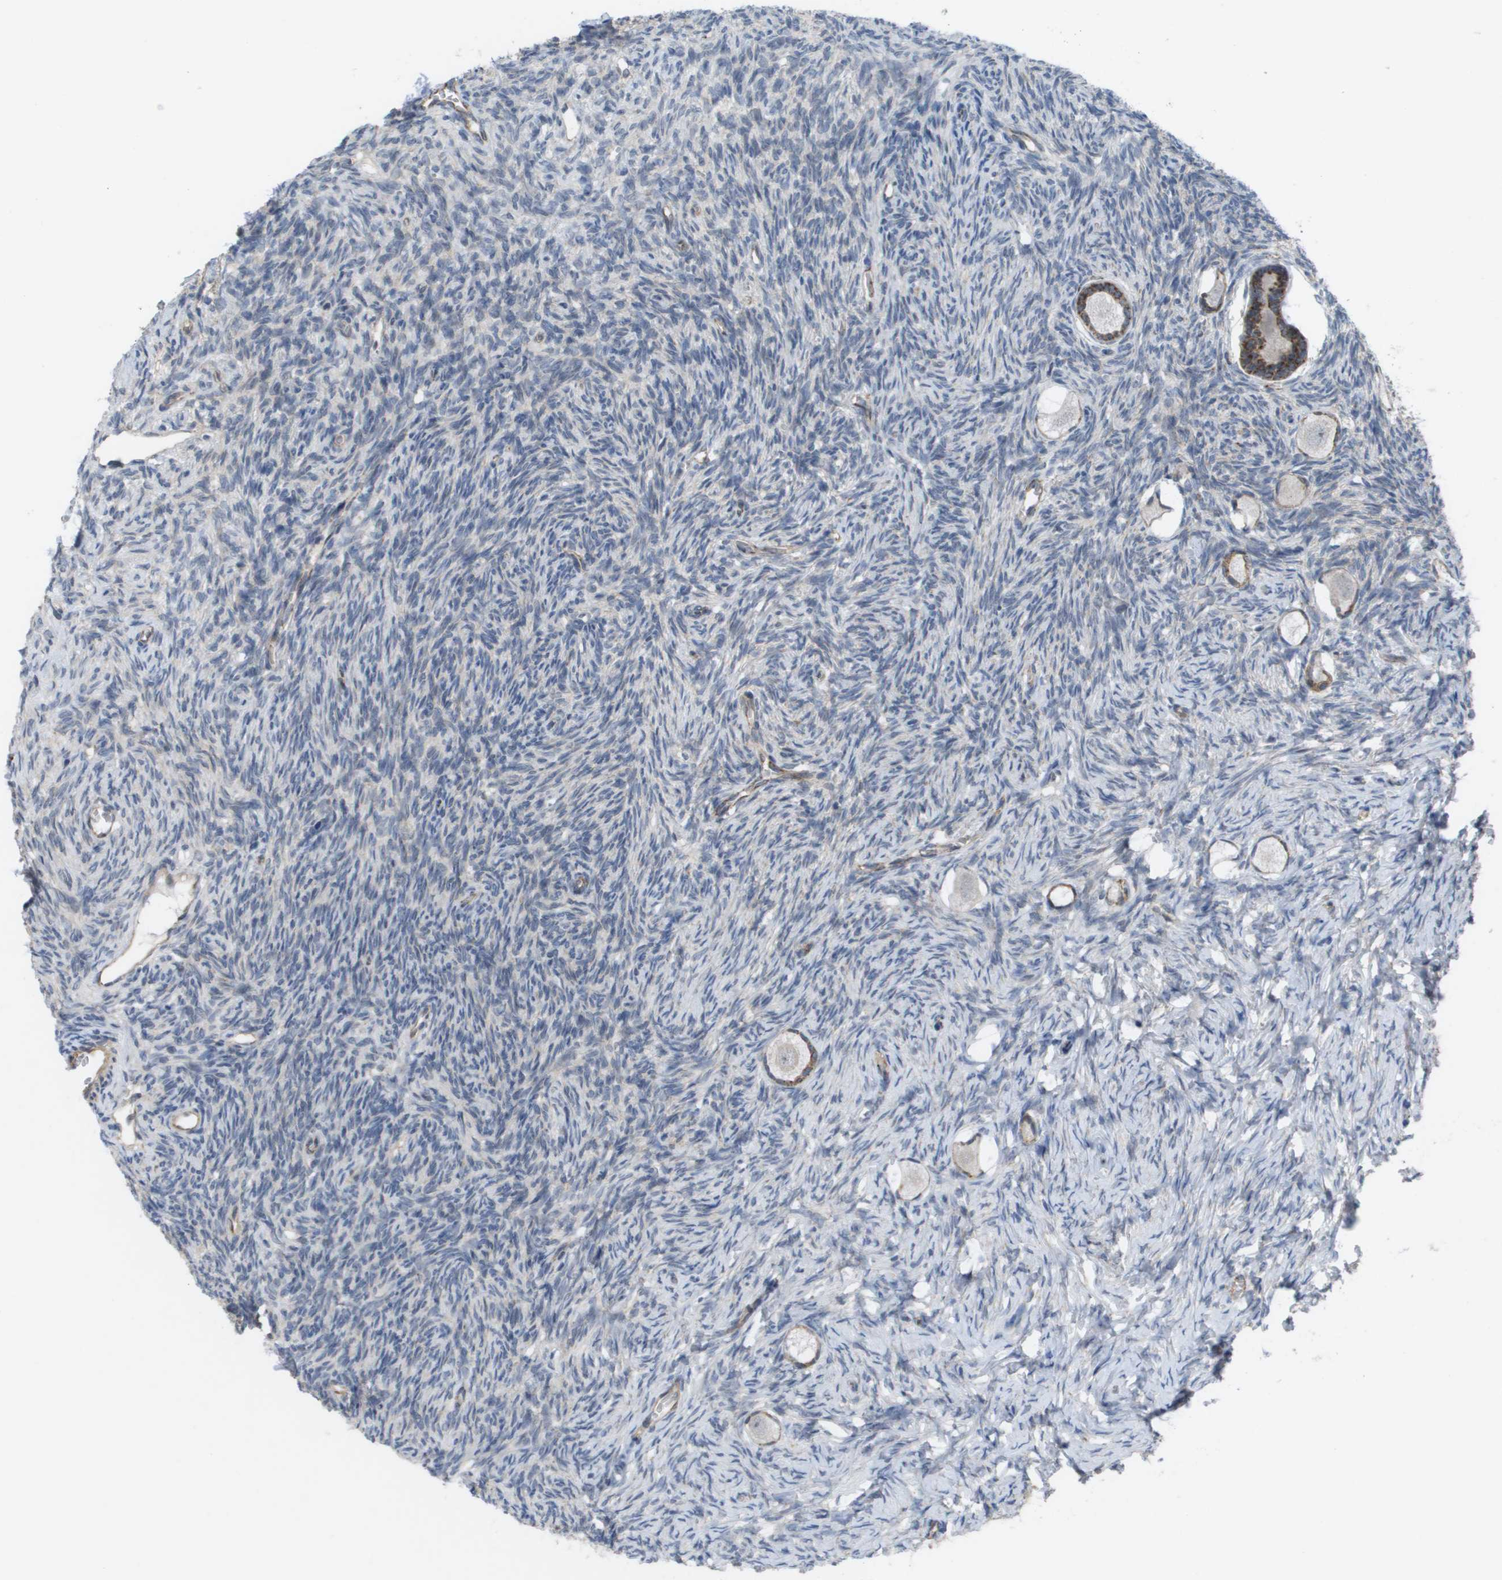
{"staining": {"intensity": "moderate", "quantity": ">75%", "location": "cytoplasmic/membranous"}, "tissue": "ovary", "cell_type": "Follicle cells", "image_type": "normal", "snomed": [{"axis": "morphology", "description": "Normal tissue, NOS"}, {"axis": "topography", "description": "Ovary"}], "caption": "Approximately >75% of follicle cells in benign ovary display moderate cytoplasmic/membranous protein staining as visualized by brown immunohistochemical staining.", "gene": "MTARC2", "patient": {"sex": "female", "age": 27}}